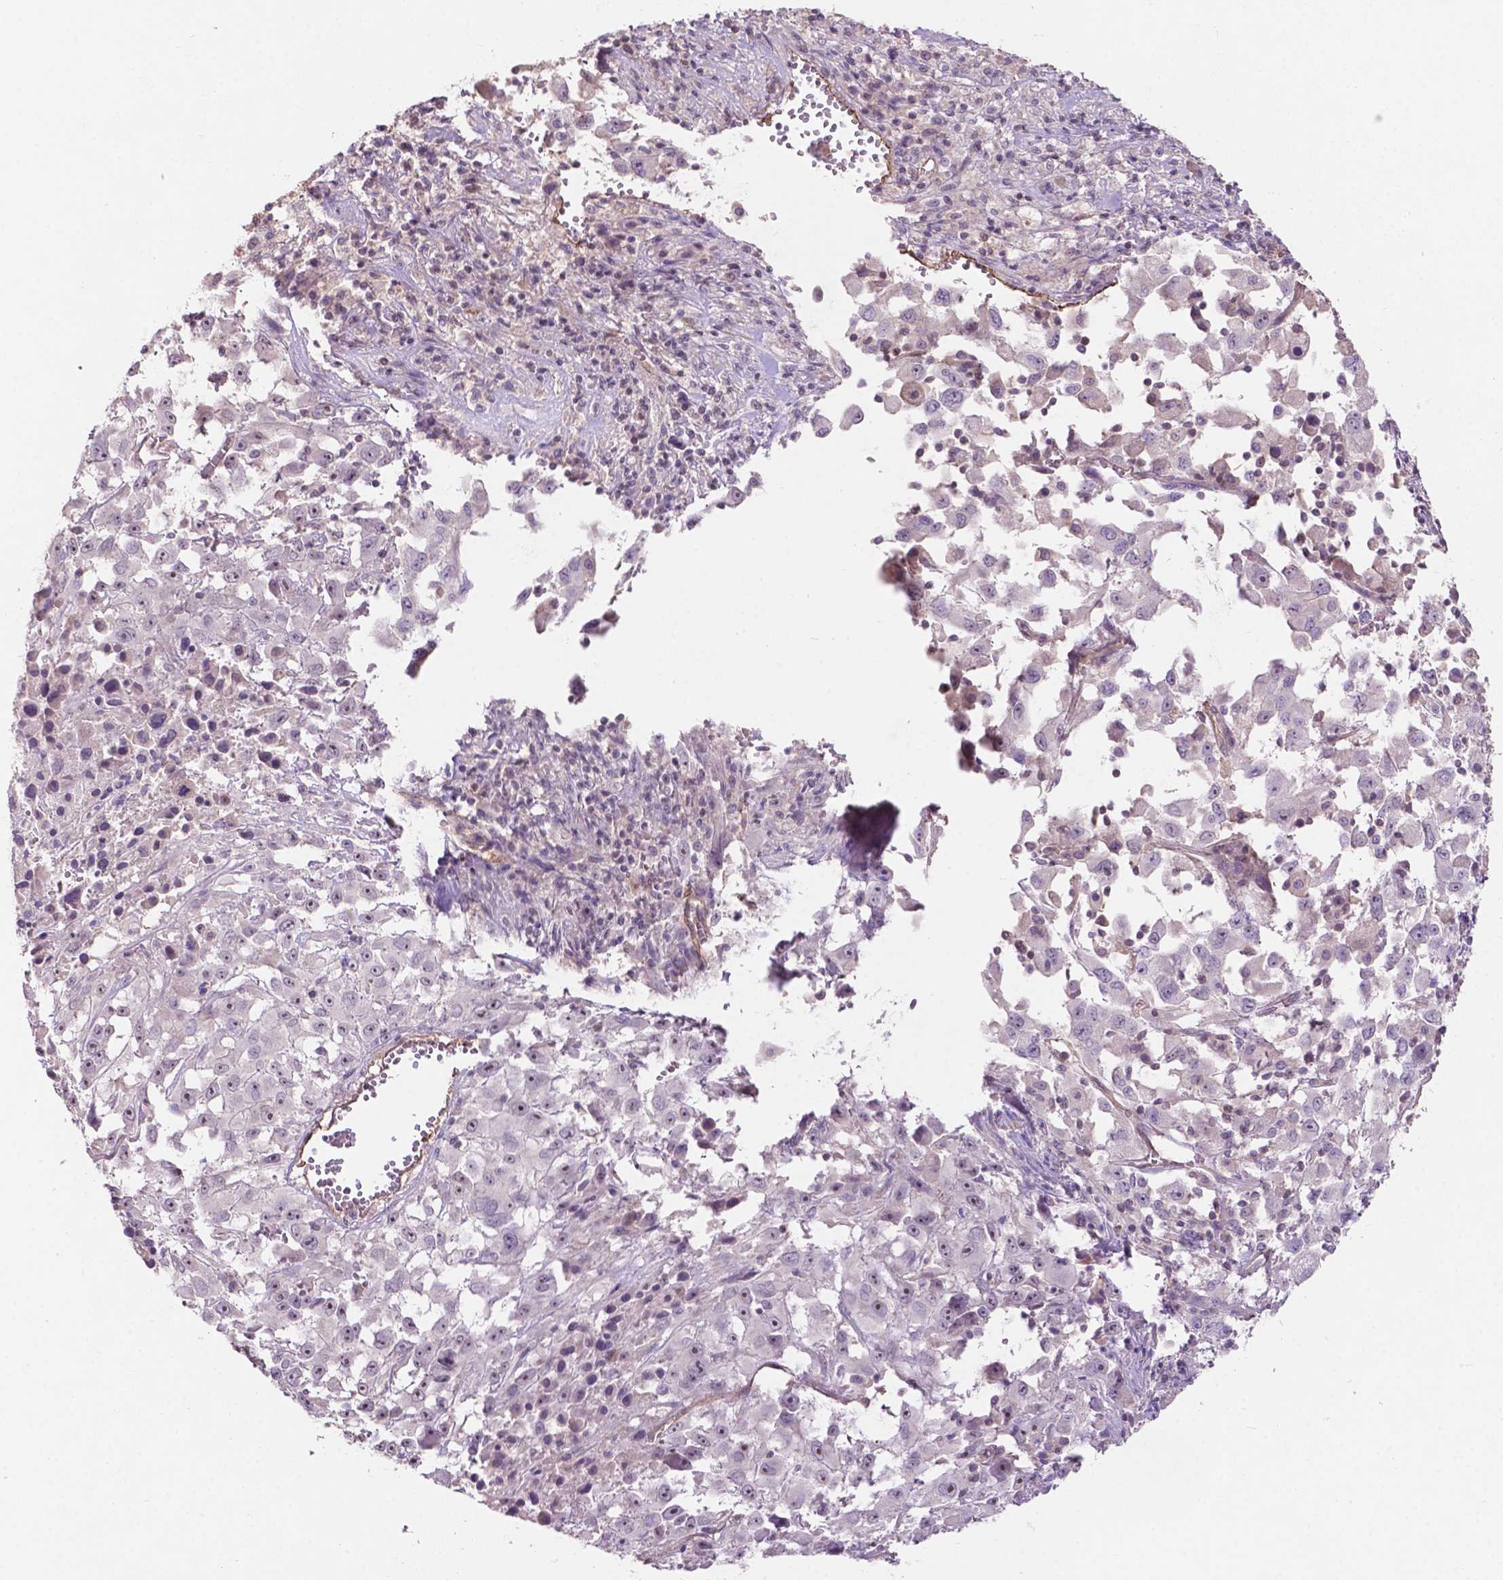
{"staining": {"intensity": "negative", "quantity": "none", "location": "none"}, "tissue": "melanoma", "cell_type": "Tumor cells", "image_type": "cancer", "snomed": [{"axis": "morphology", "description": "Malignant melanoma, Metastatic site"}, {"axis": "topography", "description": "Soft tissue"}], "caption": "DAB immunohistochemical staining of human melanoma demonstrates no significant expression in tumor cells.", "gene": "ARL5C", "patient": {"sex": "male", "age": 50}}